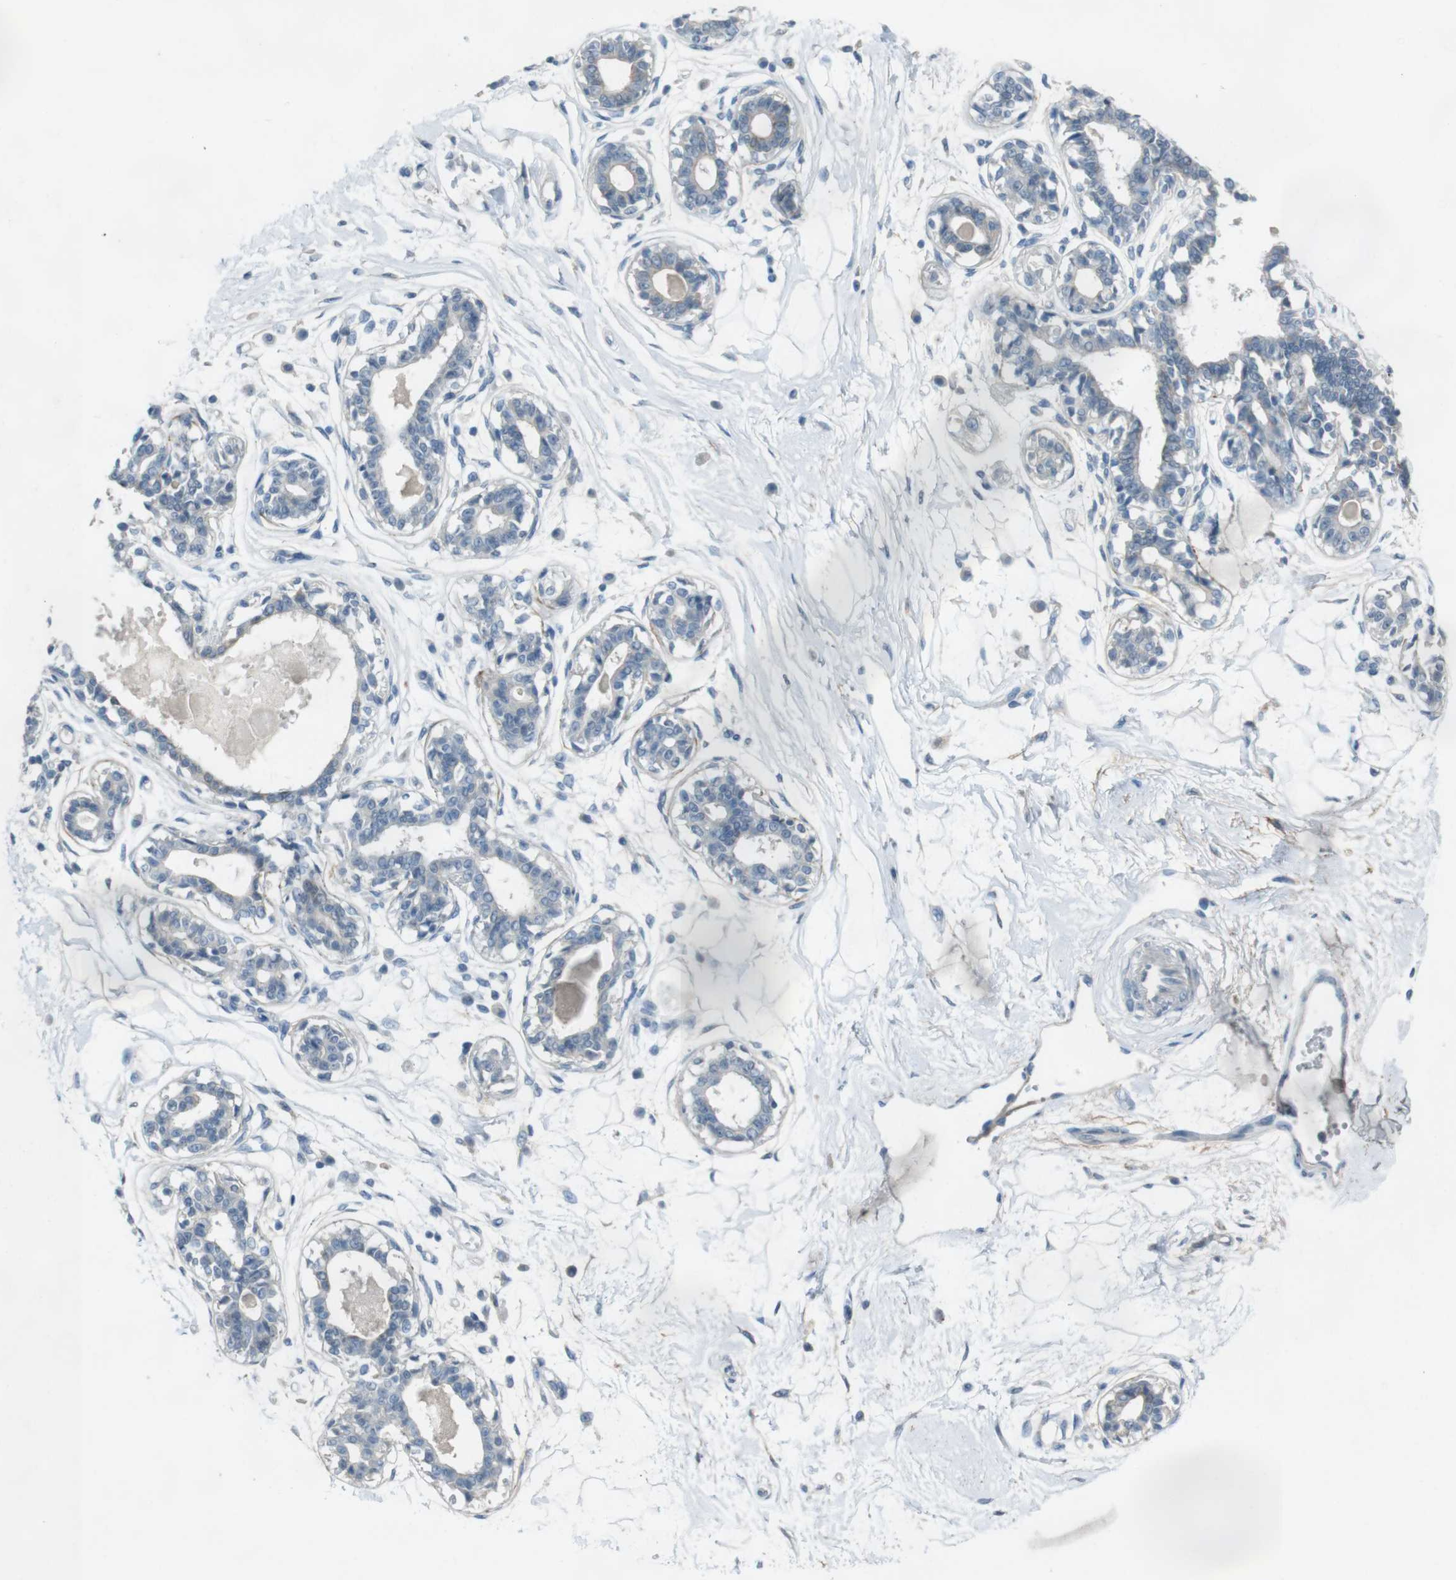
{"staining": {"intensity": "negative", "quantity": "none", "location": "none"}, "tissue": "breast", "cell_type": "Adipocytes", "image_type": "normal", "snomed": [{"axis": "morphology", "description": "Normal tissue, NOS"}, {"axis": "topography", "description": "Breast"}], "caption": "Immunohistochemistry micrograph of normal breast stained for a protein (brown), which exhibits no expression in adipocytes.", "gene": "ENTPD7", "patient": {"sex": "female", "age": 45}}